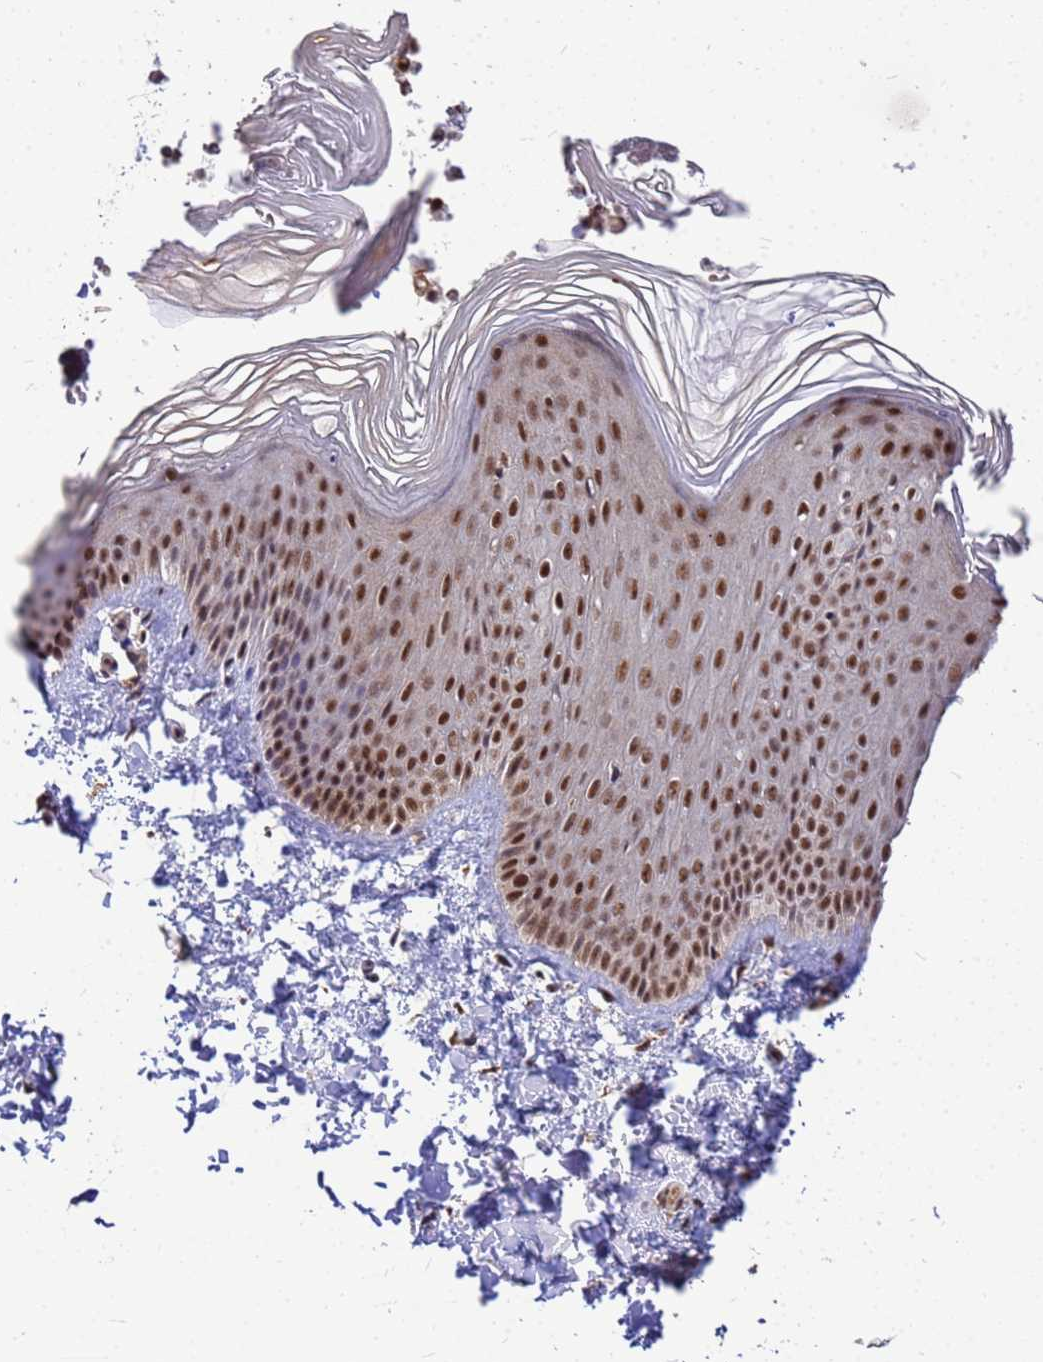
{"staining": {"intensity": "strong", "quantity": ">75%", "location": "nuclear"}, "tissue": "skin", "cell_type": "Epidermal cells", "image_type": "normal", "snomed": [{"axis": "morphology", "description": "Normal tissue, NOS"}, {"axis": "morphology", "description": "Inflammation, NOS"}, {"axis": "topography", "description": "Soft tissue"}, {"axis": "topography", "description": "Anal"}], "caption": "A high amount of strong nuclear staining is seen in approximately >75% of epidermal cells in benign skin.", "gene": "NCBP2", "patient": {"sex": "female", "age": 15}}